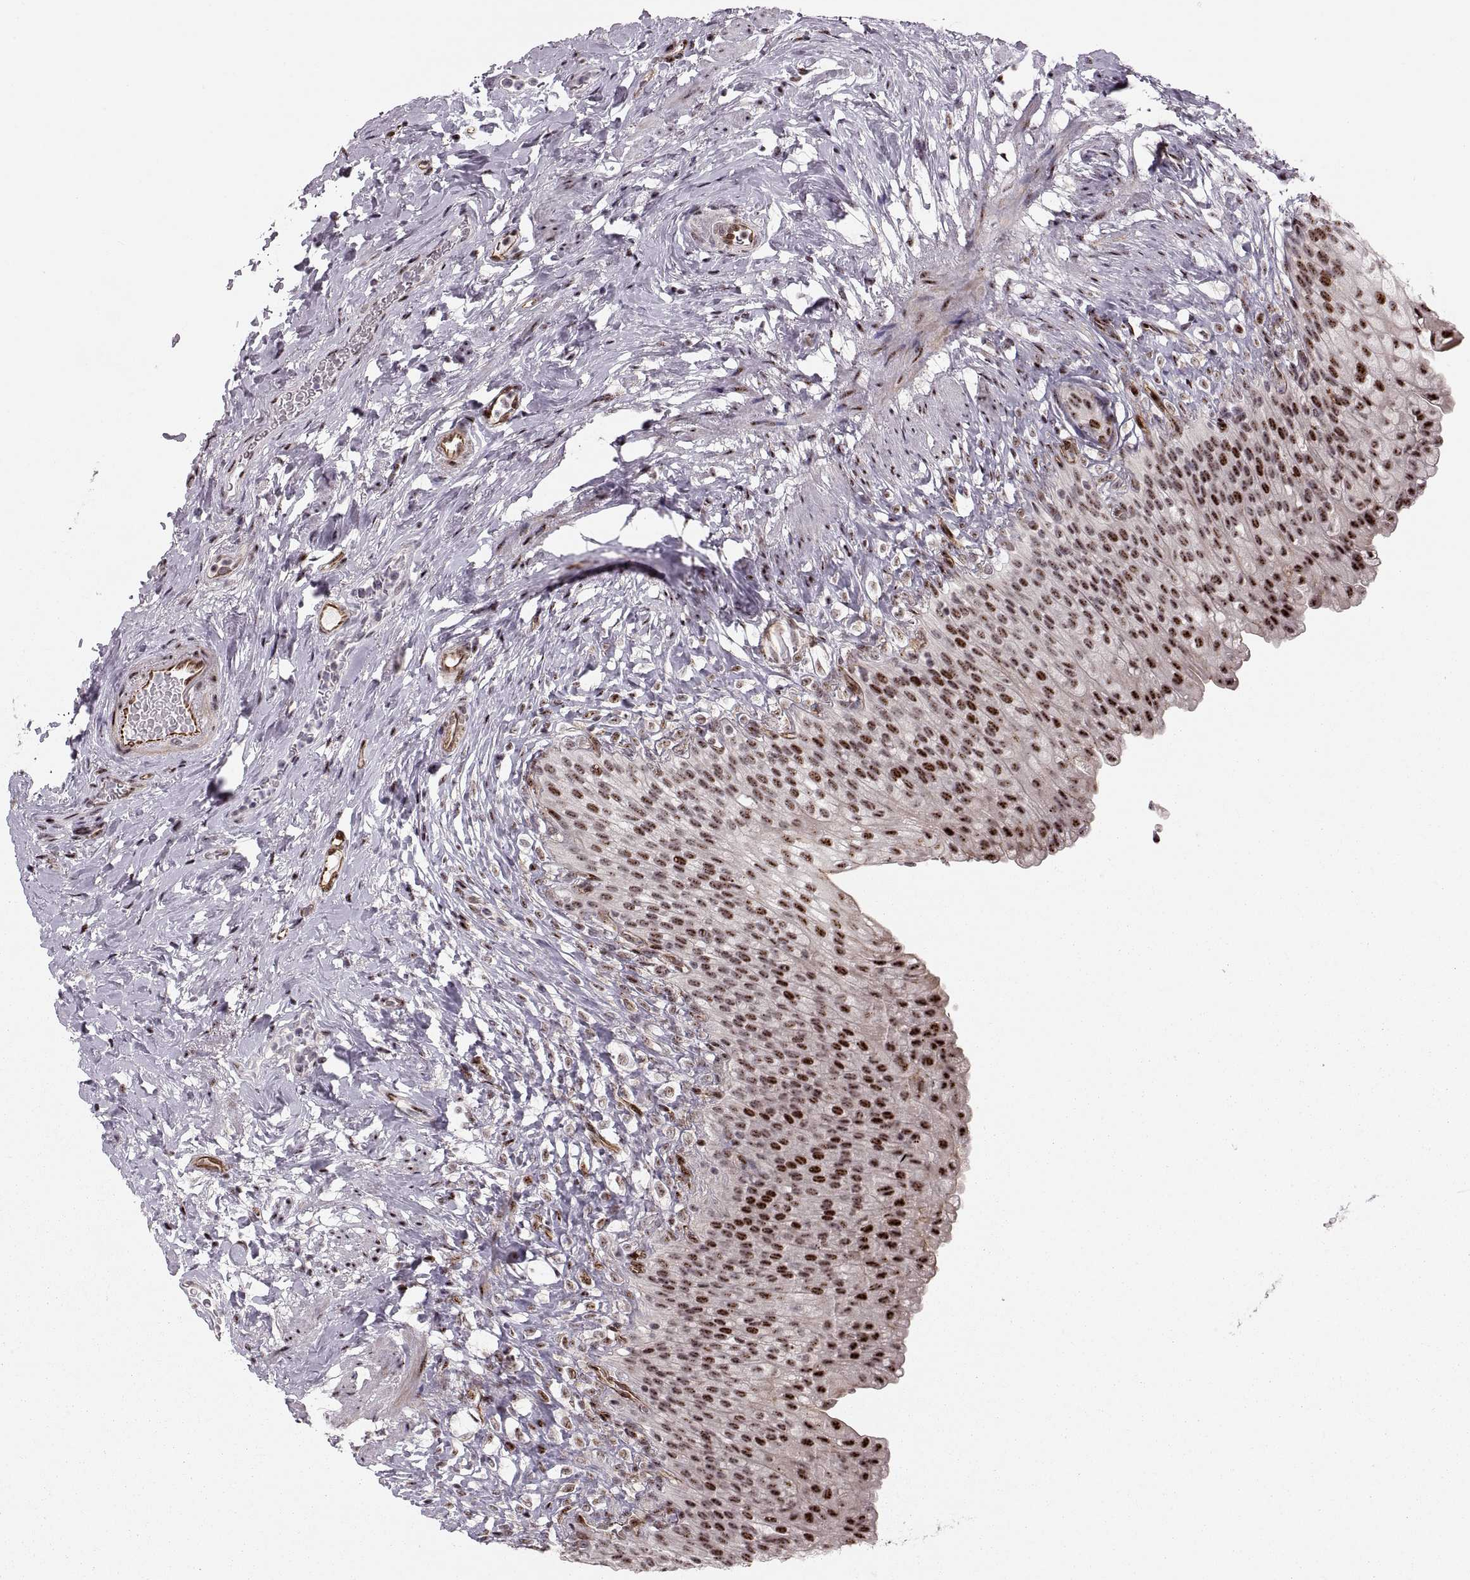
{"staining": {"intensity": "strong", "quantity": ">75%", "location": "nuclear"}, "tissue": "urinary bladder", "cell_type": "Urothelial cells", "image_type": "normal", "snomed": [{"axis": "morphology", "description": "Normal tissue, NOS"}, {"axis": "topography", "description": "Urinary bladder"}], "caption": "The immunohistochemical stain highlights strong nuclear expression in urothelial cells of unremarkable urinary bladder.", "gene": "ZCCHC17", "patient": {"sex": "male", "age": 76}}